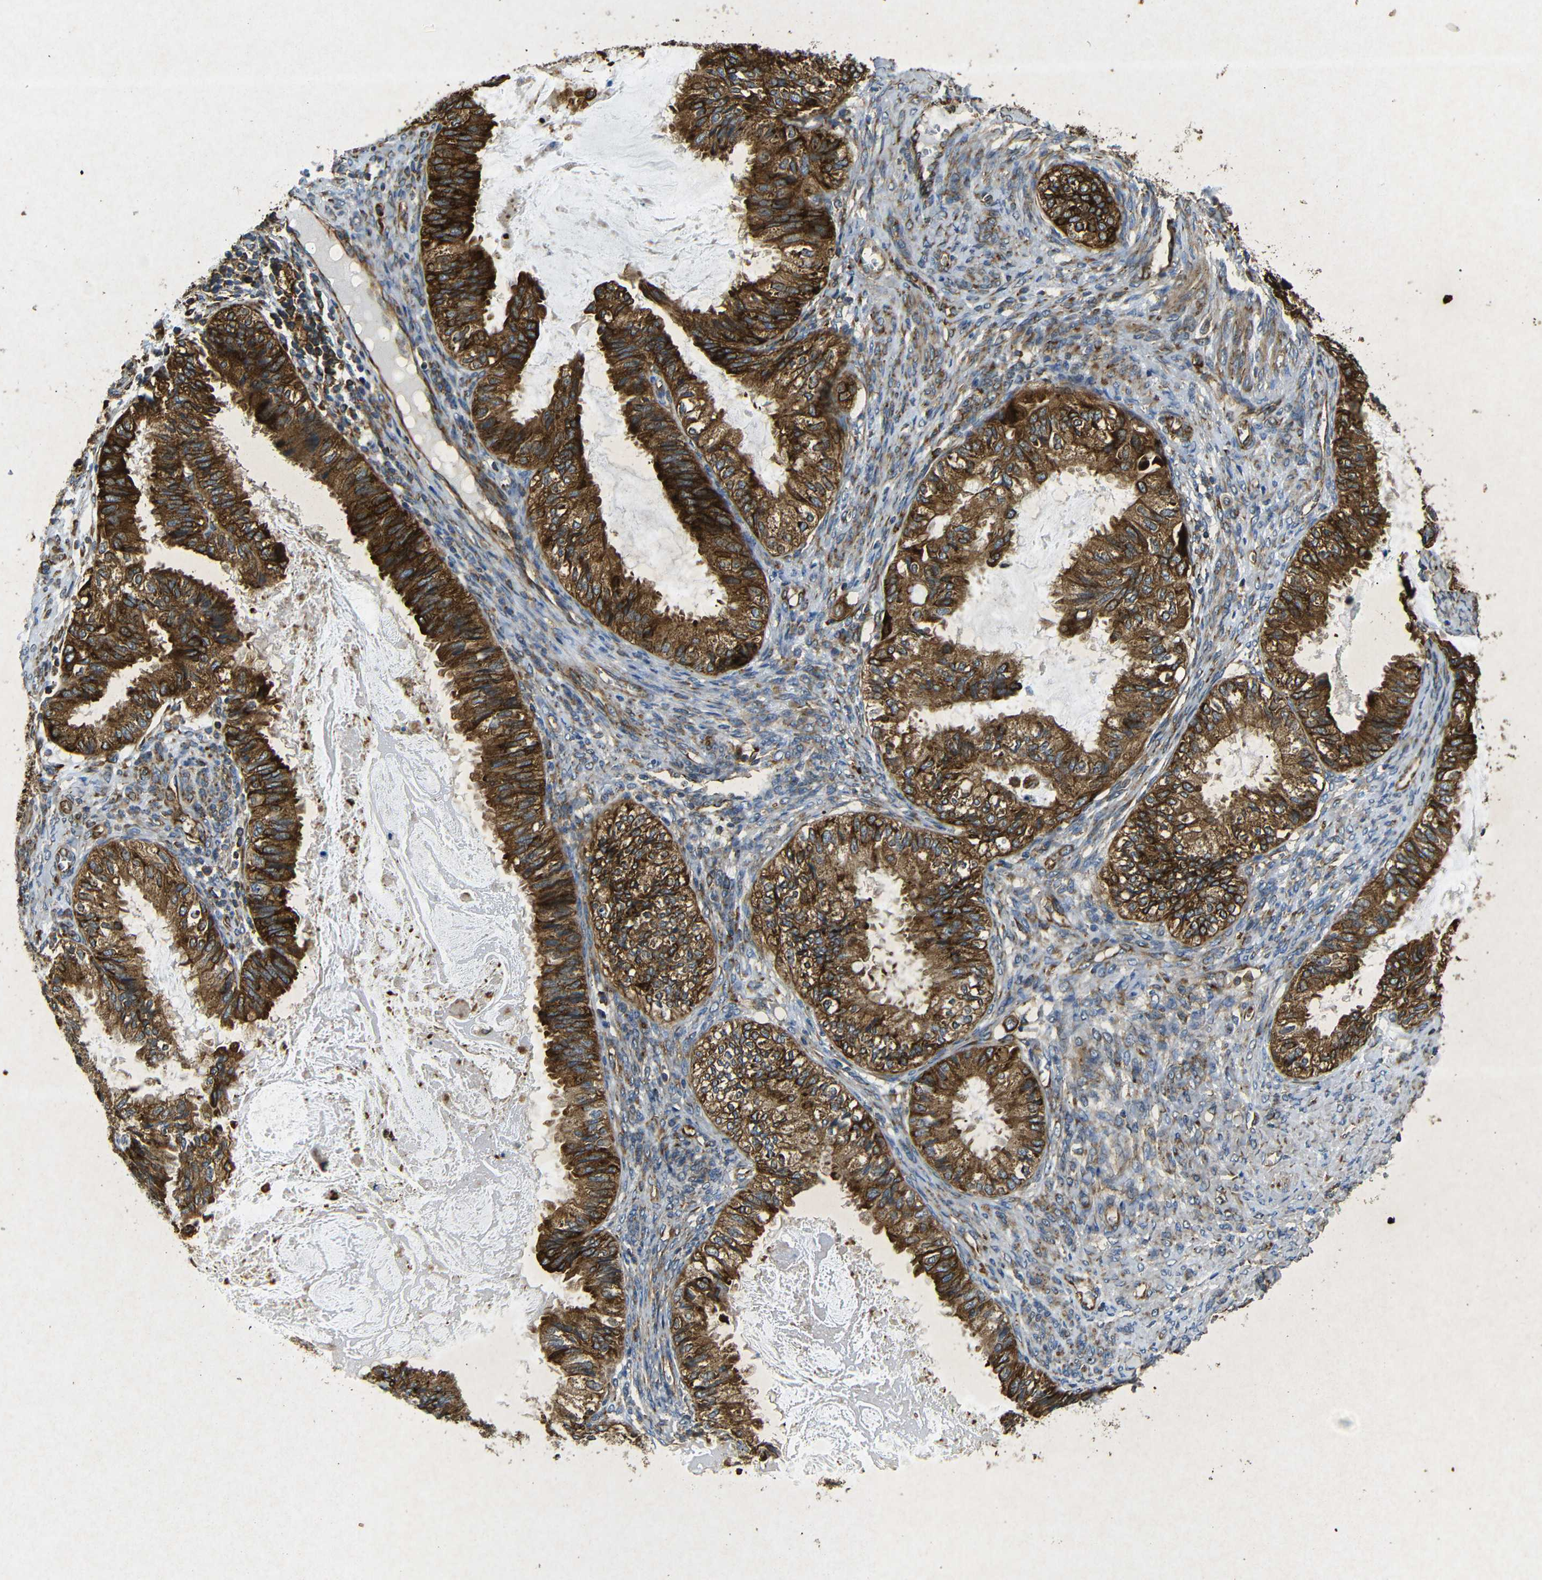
{"staining": {"intensity": "strong", "quantity": ">75%", "location": "cytoplasmic/membranous"}, "tissue": "cervical cancer", "cell_type": "Tumor cells", "image_type": "cancer", "snomed": [{"axis": "morphology", "description": "Normal tissue, NOS"}, {"axis": "morphology", "description": "Adenocarcinoma, NOS"}, {"axis": "topography", "description": "Cervix"}, {"axis": "topography", "description": "Endometrium"}], "caption": "Tumor cells show high levels of strong cytoplasmic/membranous staining in about >75% of cells in human adenocarcinoma (cervical). Nuclei are stained in blue.", "gene": "BTF3", "patient": {"sex": "female", "age": 86}}